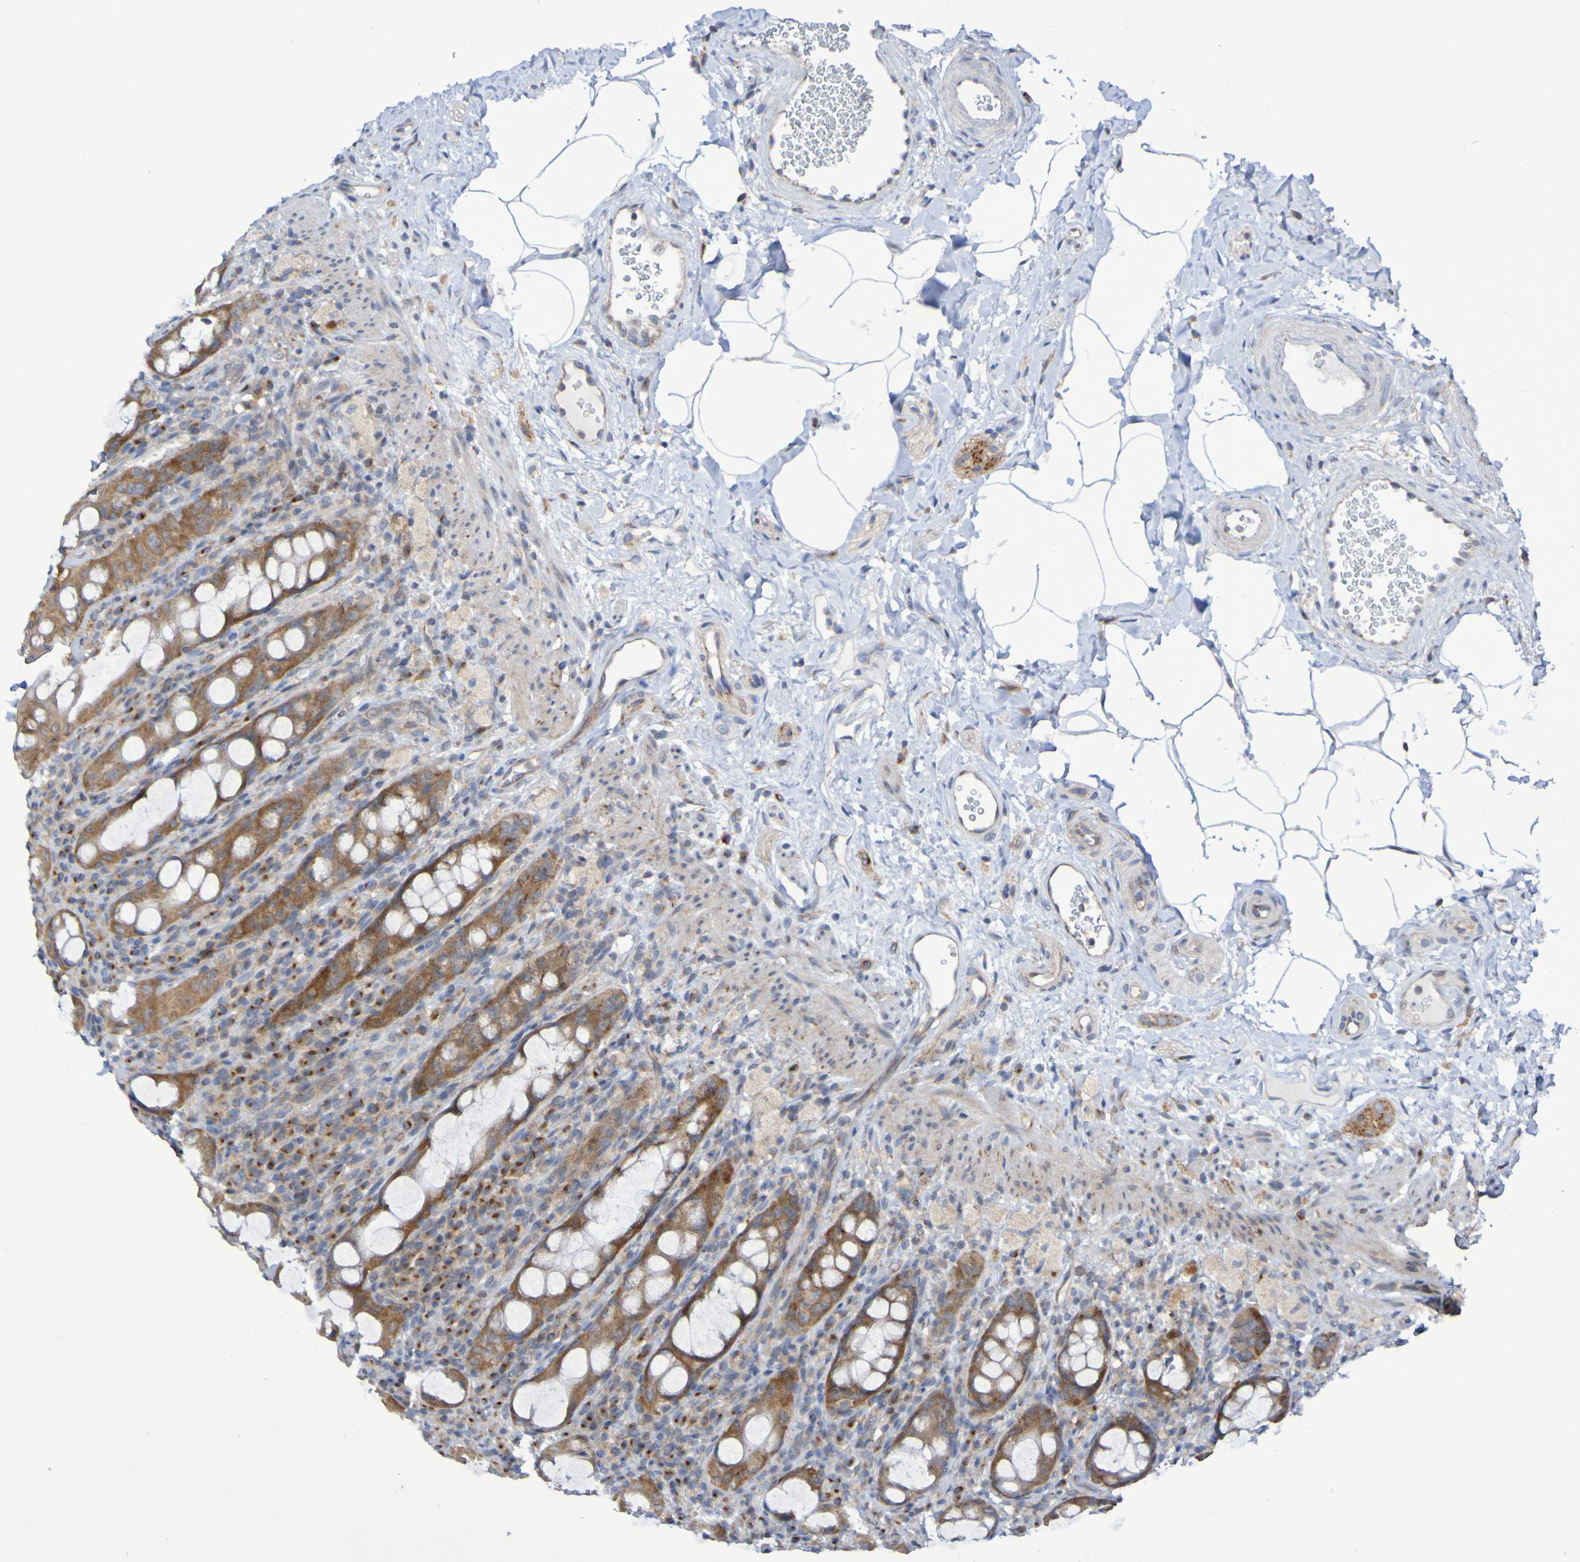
{"staining": {"intensity": "strong", "quantity": ">75%", "location": "cytoplasmic/membranous"}, "tissue": "rectum", "cell_type": "Glandular cells", "image_type": "normal", "snomed": [{"axis": "morphology", "description": "Normal tissue, NOS"}, {"axis": "topography", "description": "Rectum"}], "caption": "Immunohistochemical staining of benign human rectum exhibits >75% levels of strong cytoplasmic/membranous protein positivity in about >75% of glandular cells.", "gene": "LMBRD2", "patient": {"sex": "male", "age": 44}}